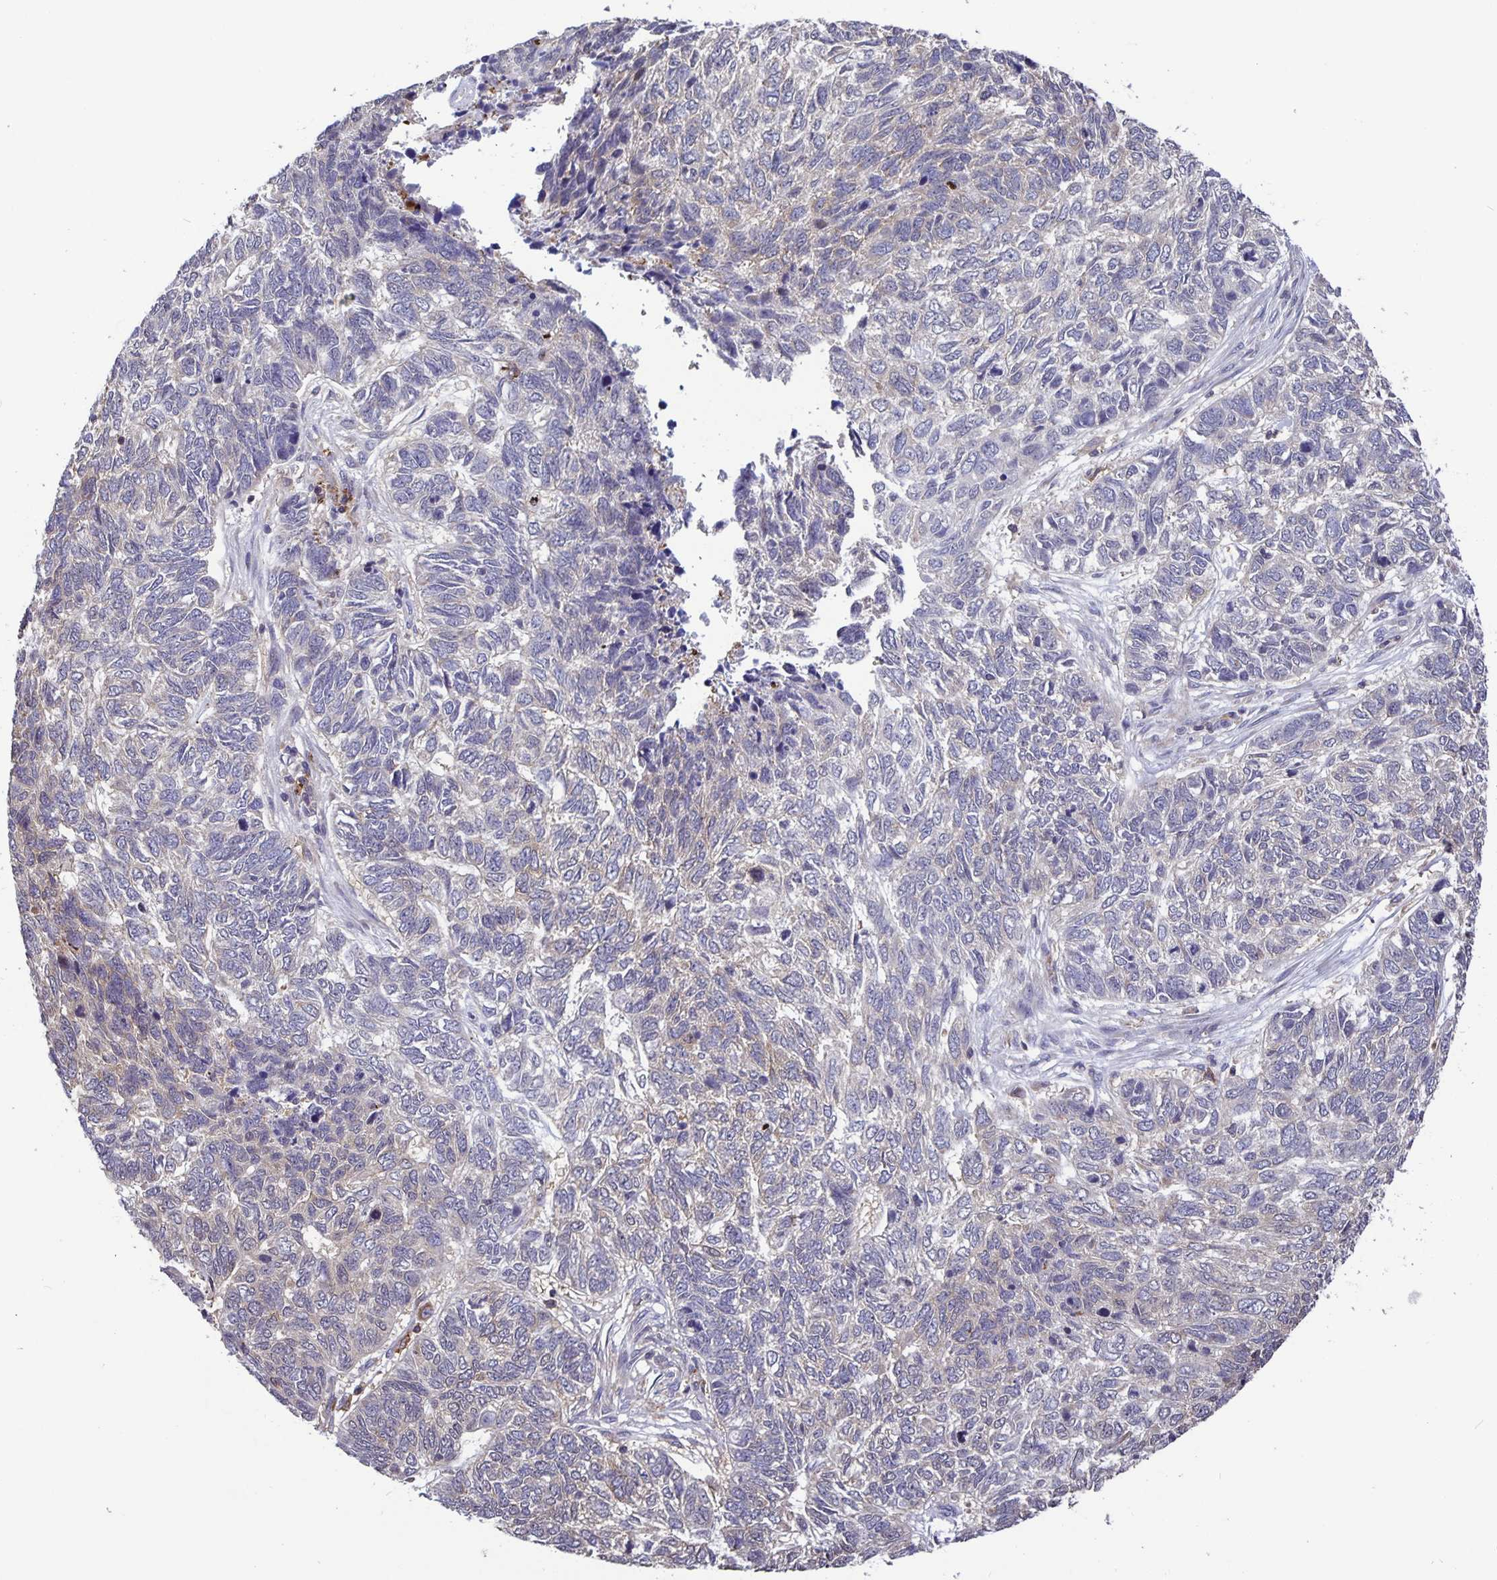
{"staining": {"intensity": "negative", "quantity": "none", "location": "none"}, "tissue": "skin cancer", "cell_type": "Tumor cells", "image_type": "cancer", "snomed": [{"axis": "morphology", "description": "Basal cell carcinoma"}, {"axis": "topography", "description": "Skin"}], "caption": "The micrograph shows no staining of tumor cells in skin cancer (basal cell carcinoma).", "gene": "FEM1C", "patient": {"sex": "female", "age": 65}}